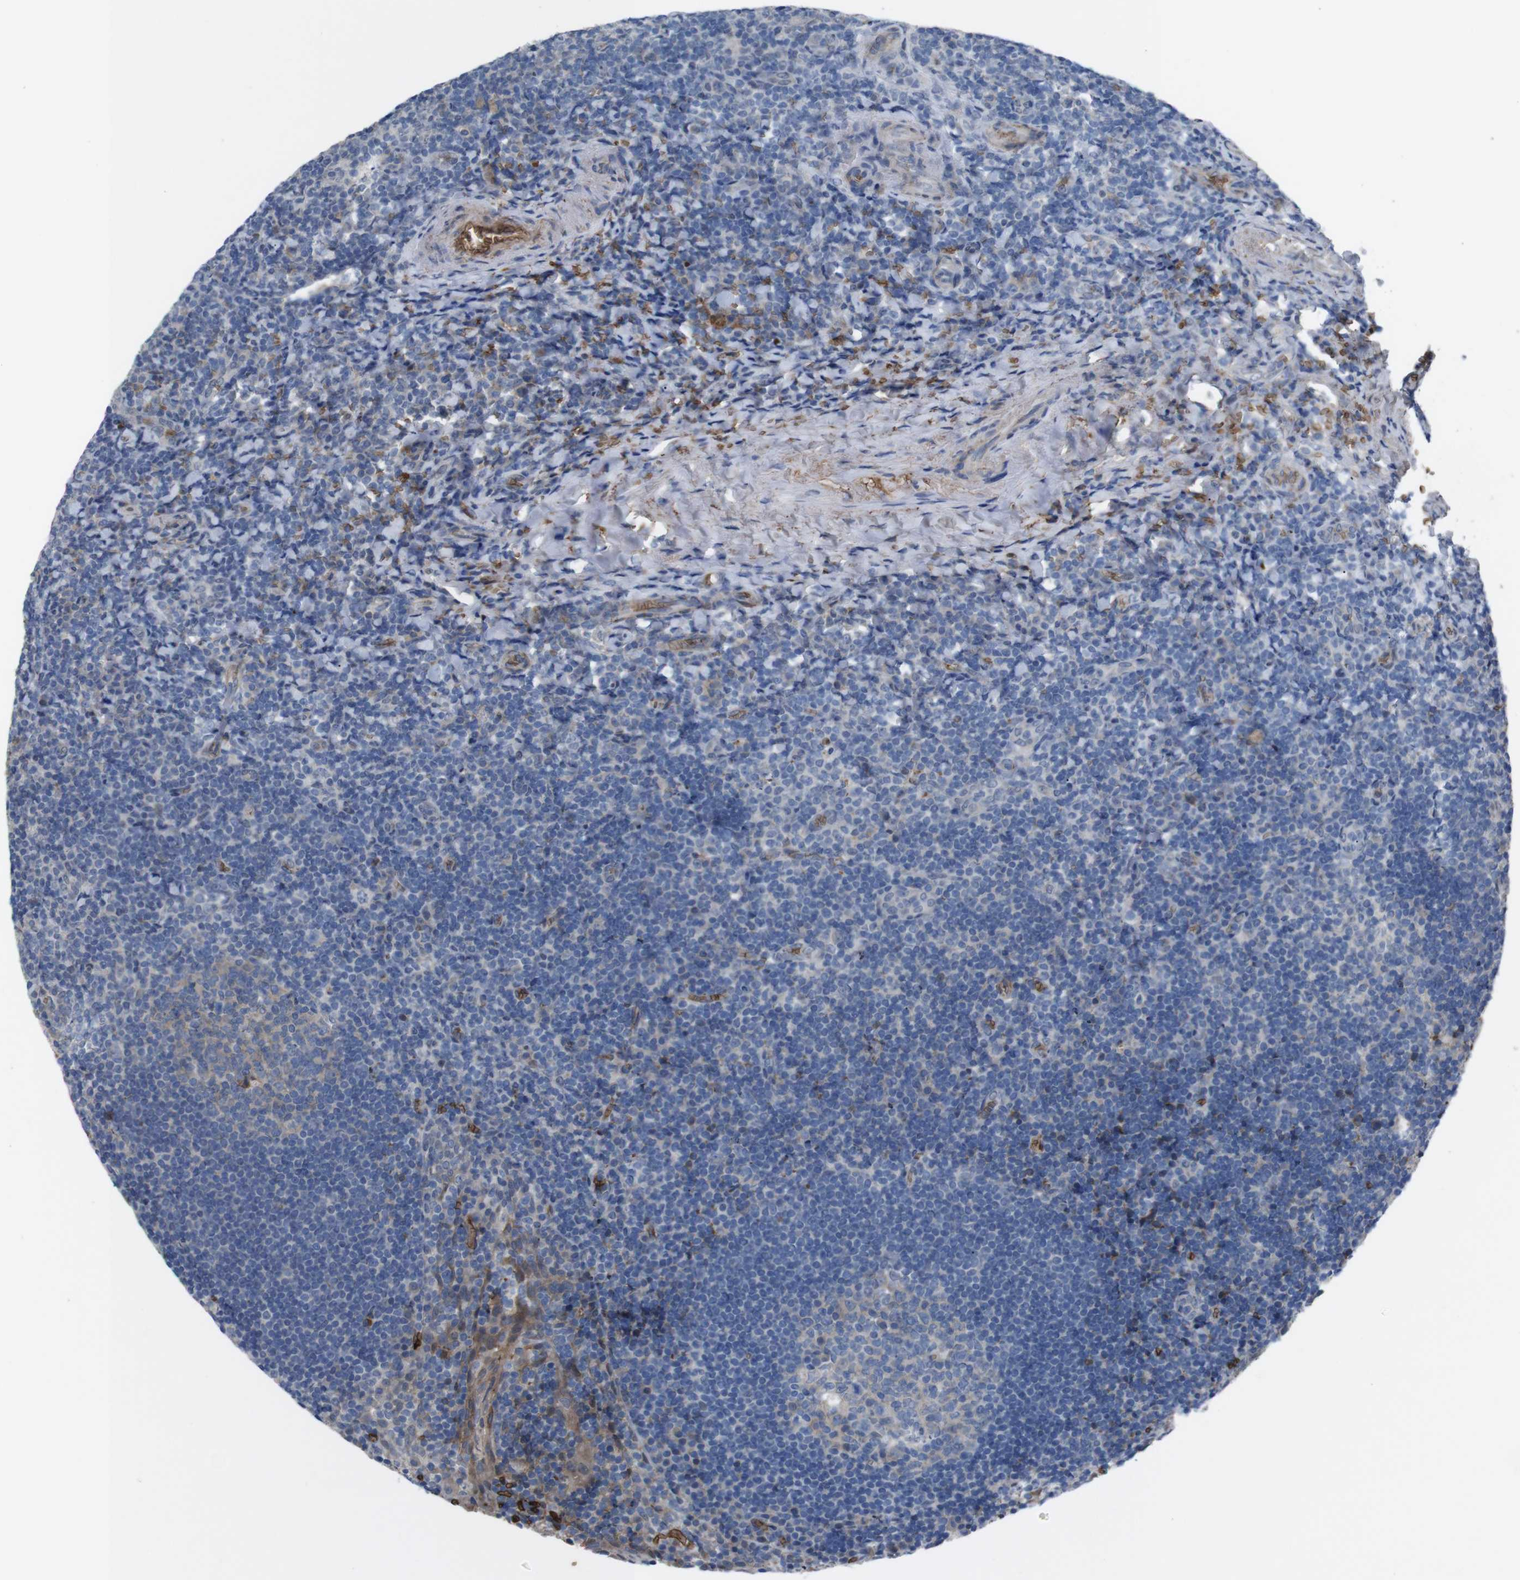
{"staining": {"intensity": "moderate", "quantity": "25%-75%", "location": "cytoplasmic/membranous"}, "tissue": "tonsil", "cell_type": "Germinal center cells", "image_type": "normal", "snomed": [{"axis": "morphology", "description": "Normal tissue, NOS"}, {"axis": "topography", "description": "Tonsil"}], "caption": "This image demonstrates immunohistochemistry staining of unremarkable tonsil, with medium moderate cytoplasmic/membranous staining in approximately 25%-75% of germinal center cells.", "gene": "SPTB", "patient": {"sex": "male", "age": 37}}